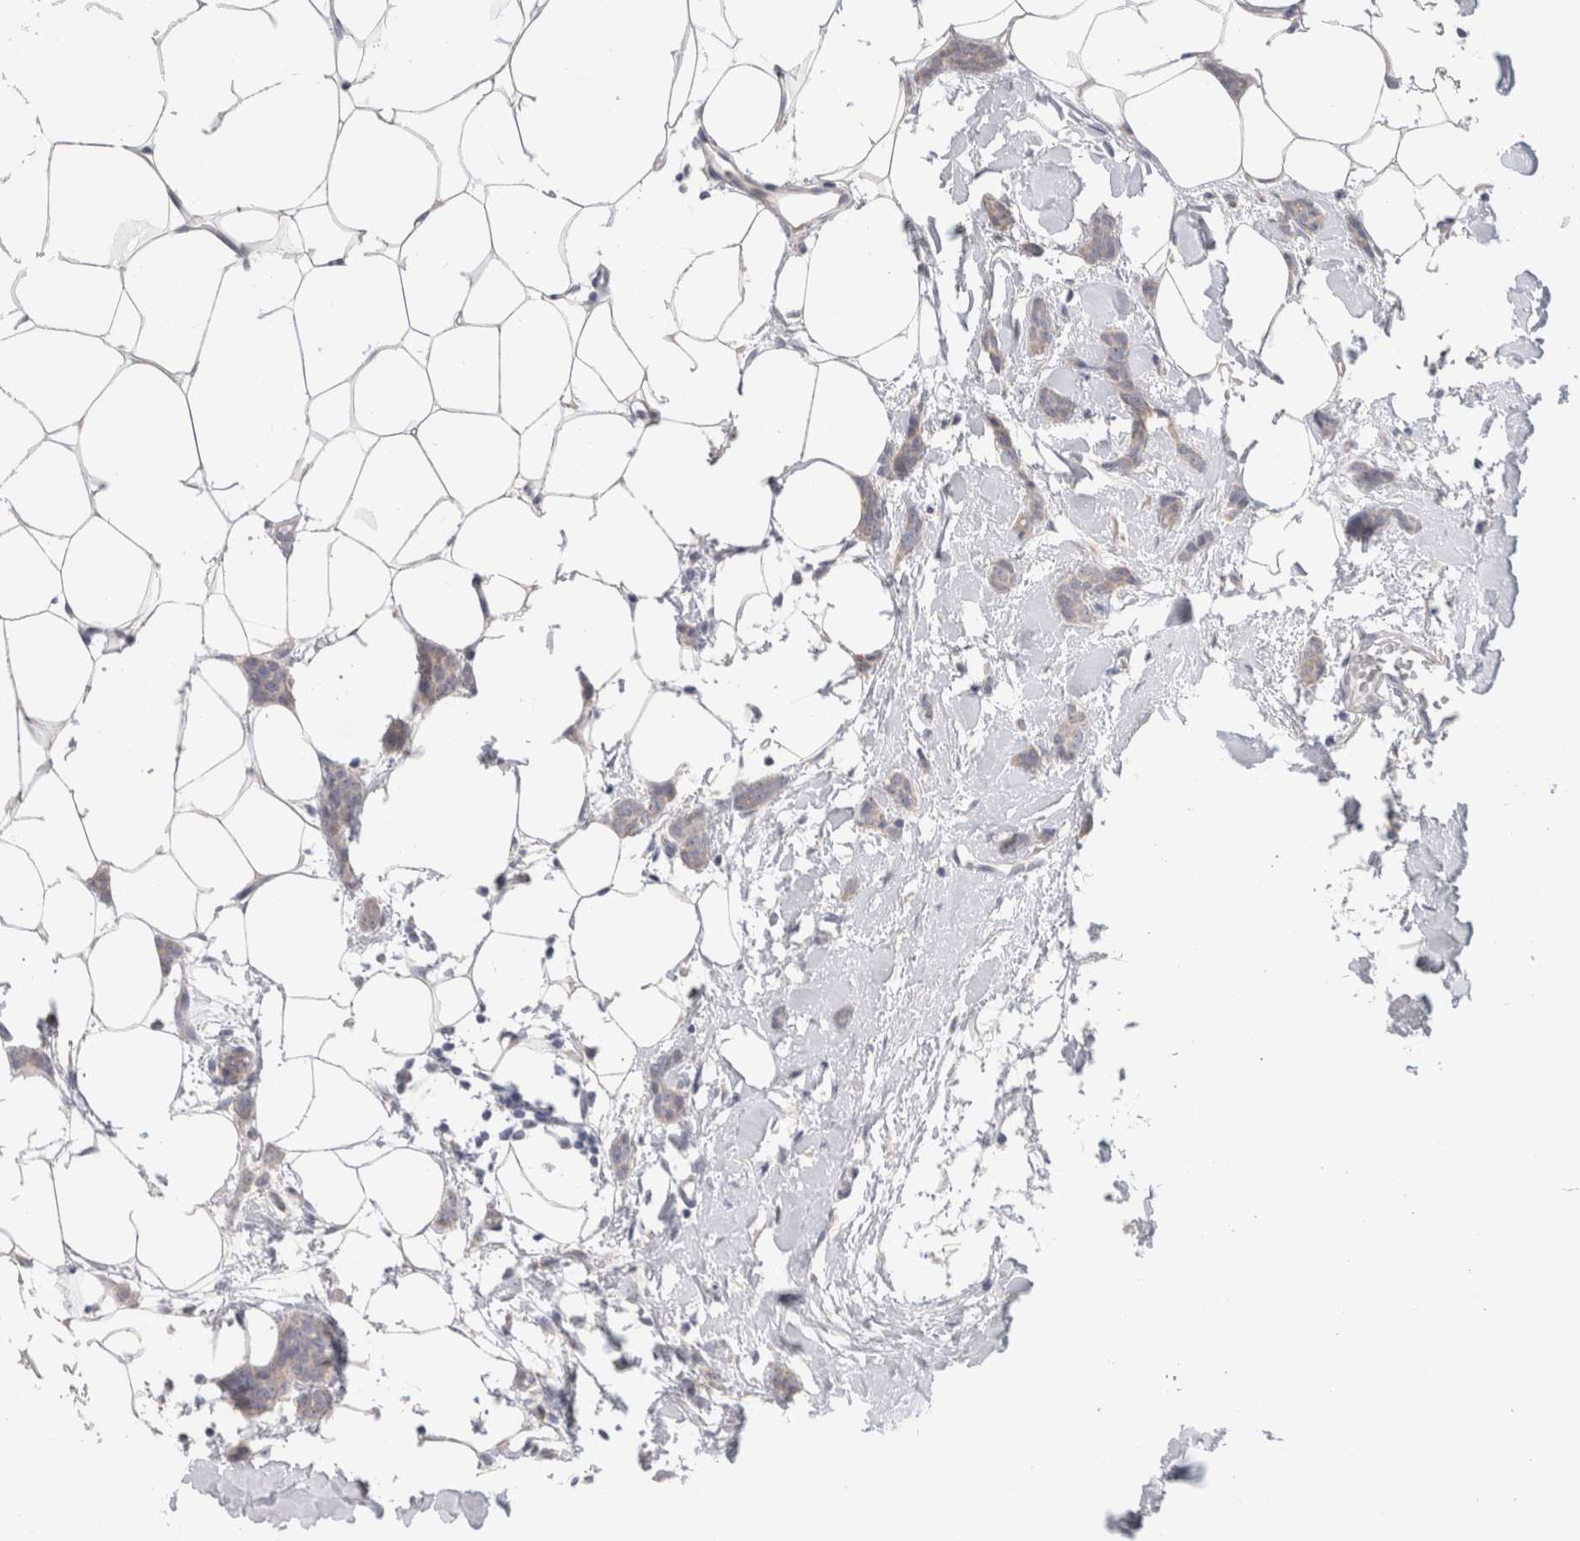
{"staining": {"intensity": "weak", "quantity": "25%-75%", "location": "cytoplasmic/membranous"}, "tissue": "breast cancer", "cell_type": "Tumor cells", "image_type": "cancer", "snomed": [{"axis": "morphology", "description": "Lobular carcinoma"}, {"axis": "topography", "description": "Skin"}, {"axis": "topography", "description": "Breast"}], "caption": "Protein positivity by immunohistochemistry (IHC) exhibits weak cytoplasmic/membranous staining in approximately 25%-75% of tumor cells in lobular carcinoma (breast). Using DAB (3,3'-diaminobenzidine) (brown) and hematoxylin (blue) stains, captured at high magnification using brightfield microscopy.", "gene": "DMD", "patient": {"sex": "female", "age": 46}}